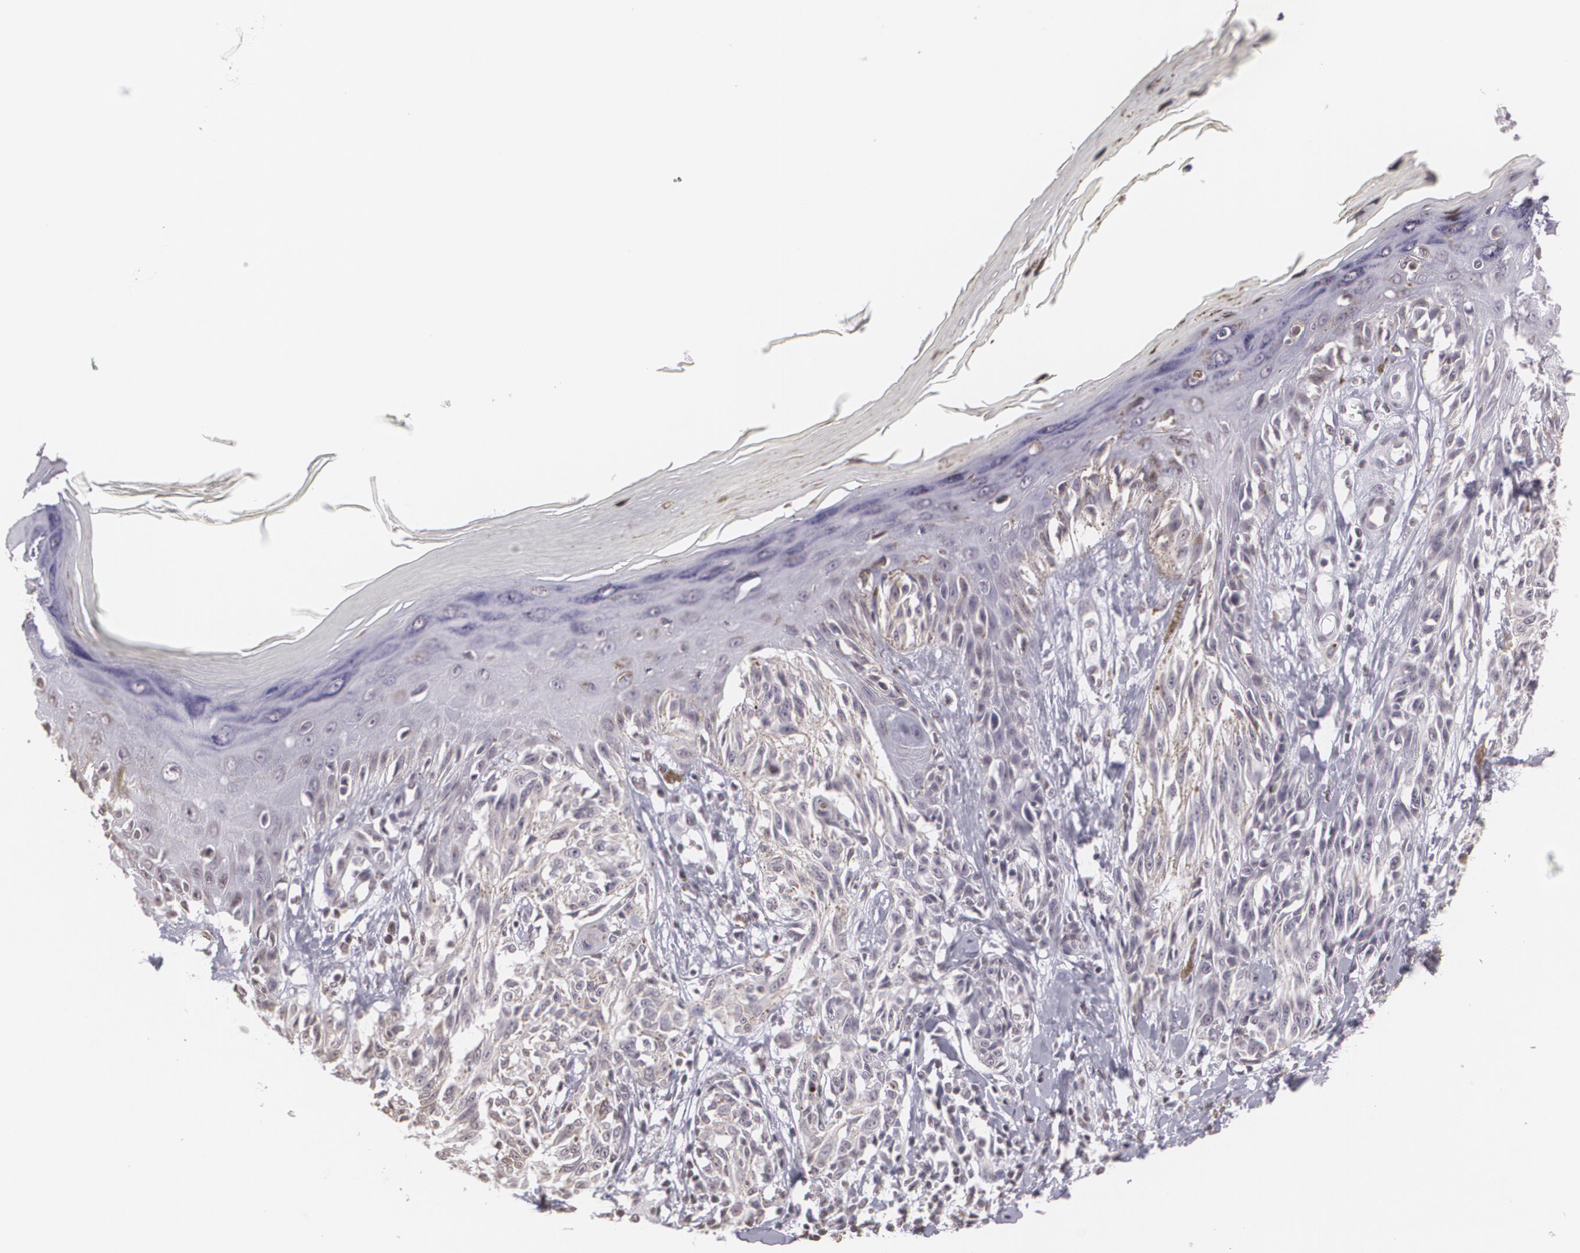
{"staining": {"intensity": "negative", "quantity": "none", "location": "none"}, "tissue": "melanoma", "cell_type": "Tumor cells", "image_type": "cancer", "snomed": [{"axis": "morphology", "description": "Malignant melanoma, NOS"}, {"axis": "topography", "description": "Skin"}], "caption": "Immunohistochemistry (IHC) of malignant melanoma shows no expression in tumor cells. (Stains: DAB (3,3'-diaminobenzidine) immunohistochemistry with hematoxylin counter stain, Microscopy: brightfield microscopy at high magnification).", "gene": "MUC1", "patient": {"sex": "female", "age": 77}}